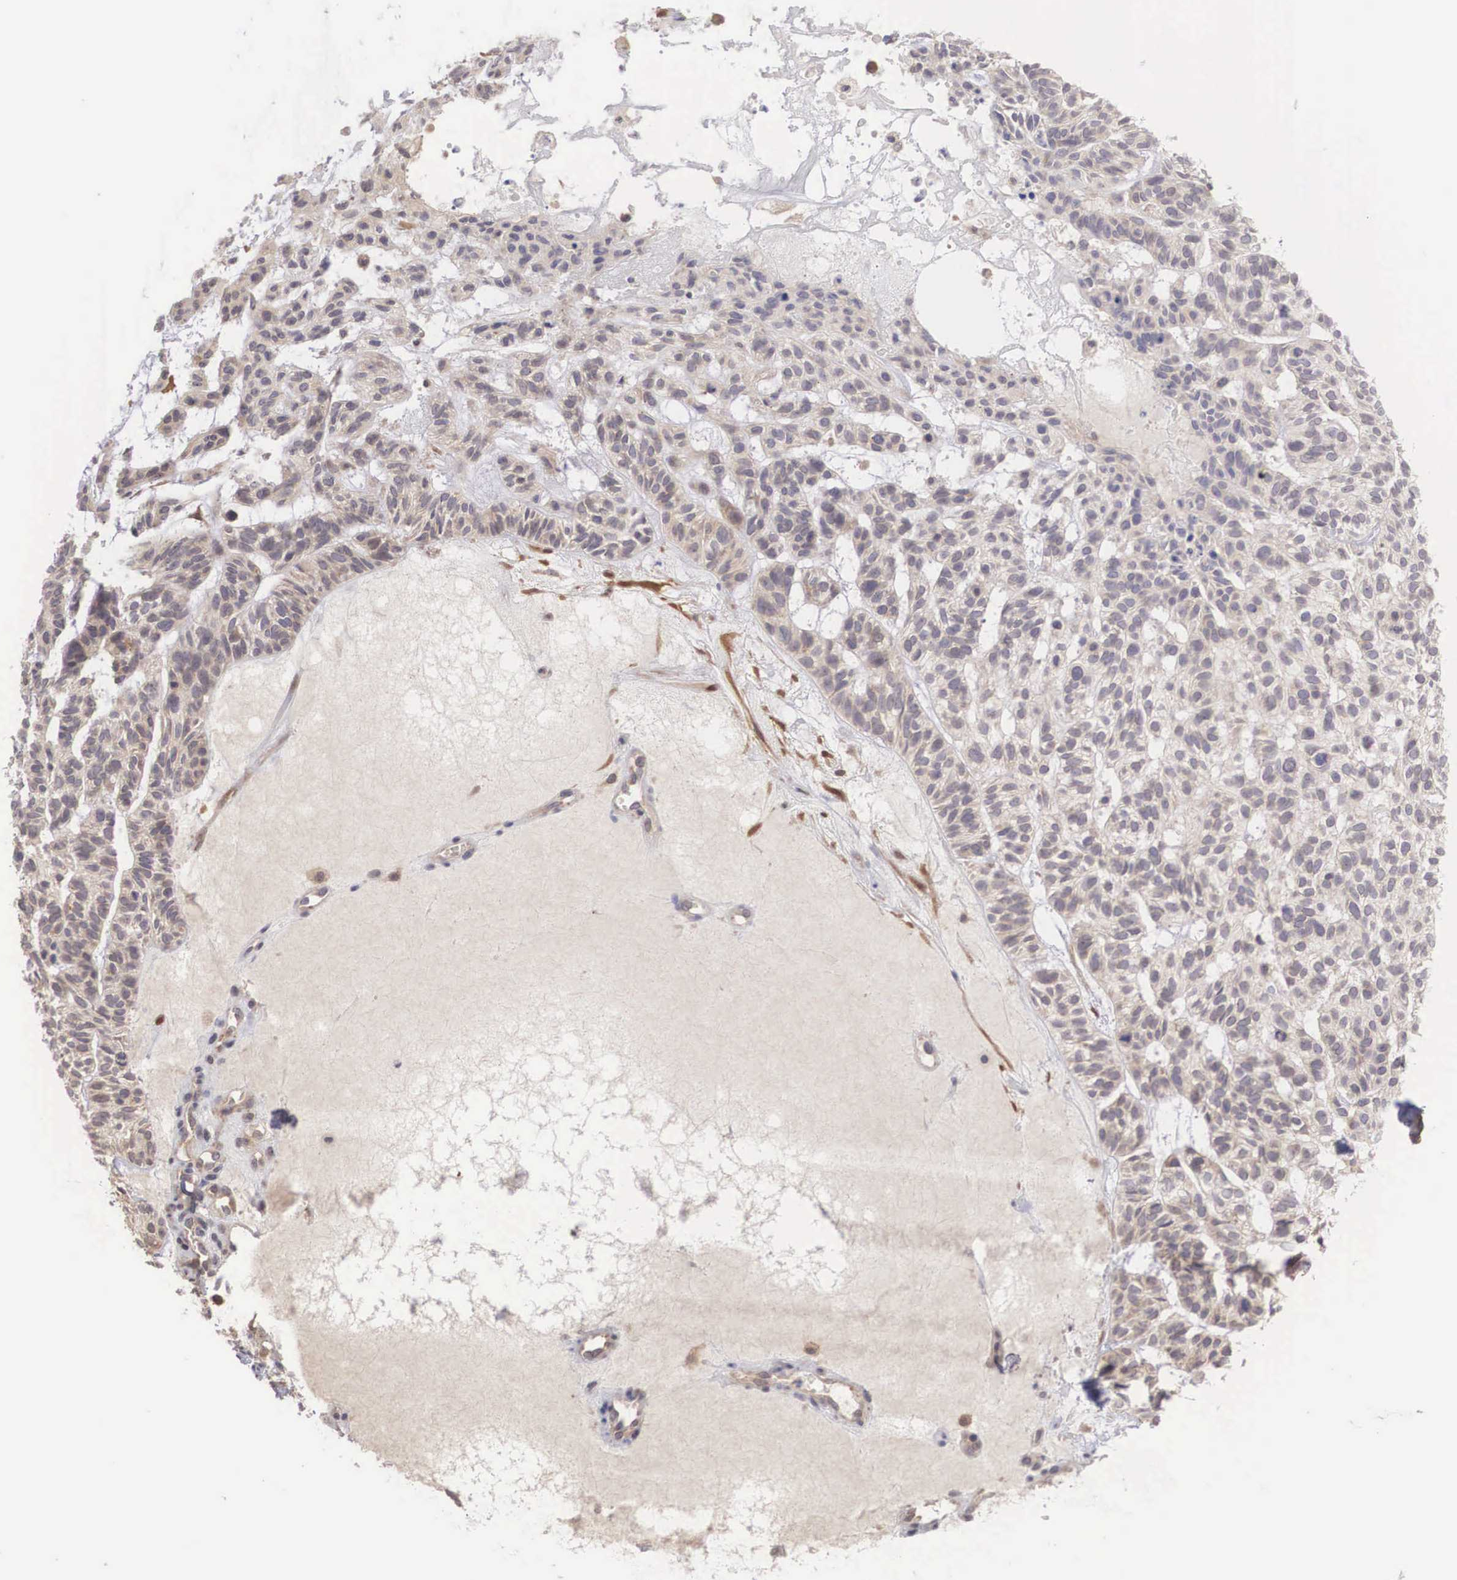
{"staining": {"intensity": "weak", "quantity": "25%-75%", "location": "cytoplasmic/membranous,nuclear"}, "tissue": "skin cancer", "cell_type": "Tumor cells", "image_type": "cancer", "snomed": [{"axis": "morphology", "description": "Basal cell carcinoma"}, {"axis": "topography", "description": "Skin"}], "caption": "IHC micrograph of skin cancer stained for a protein (brown), which displays low levels of weak cytoplasmic/membranous and nuclear staining in approximately 25%-75% of tumor cells.", "gene": "DNAJB7", "patient": {"sex": "male", "age": 75}}